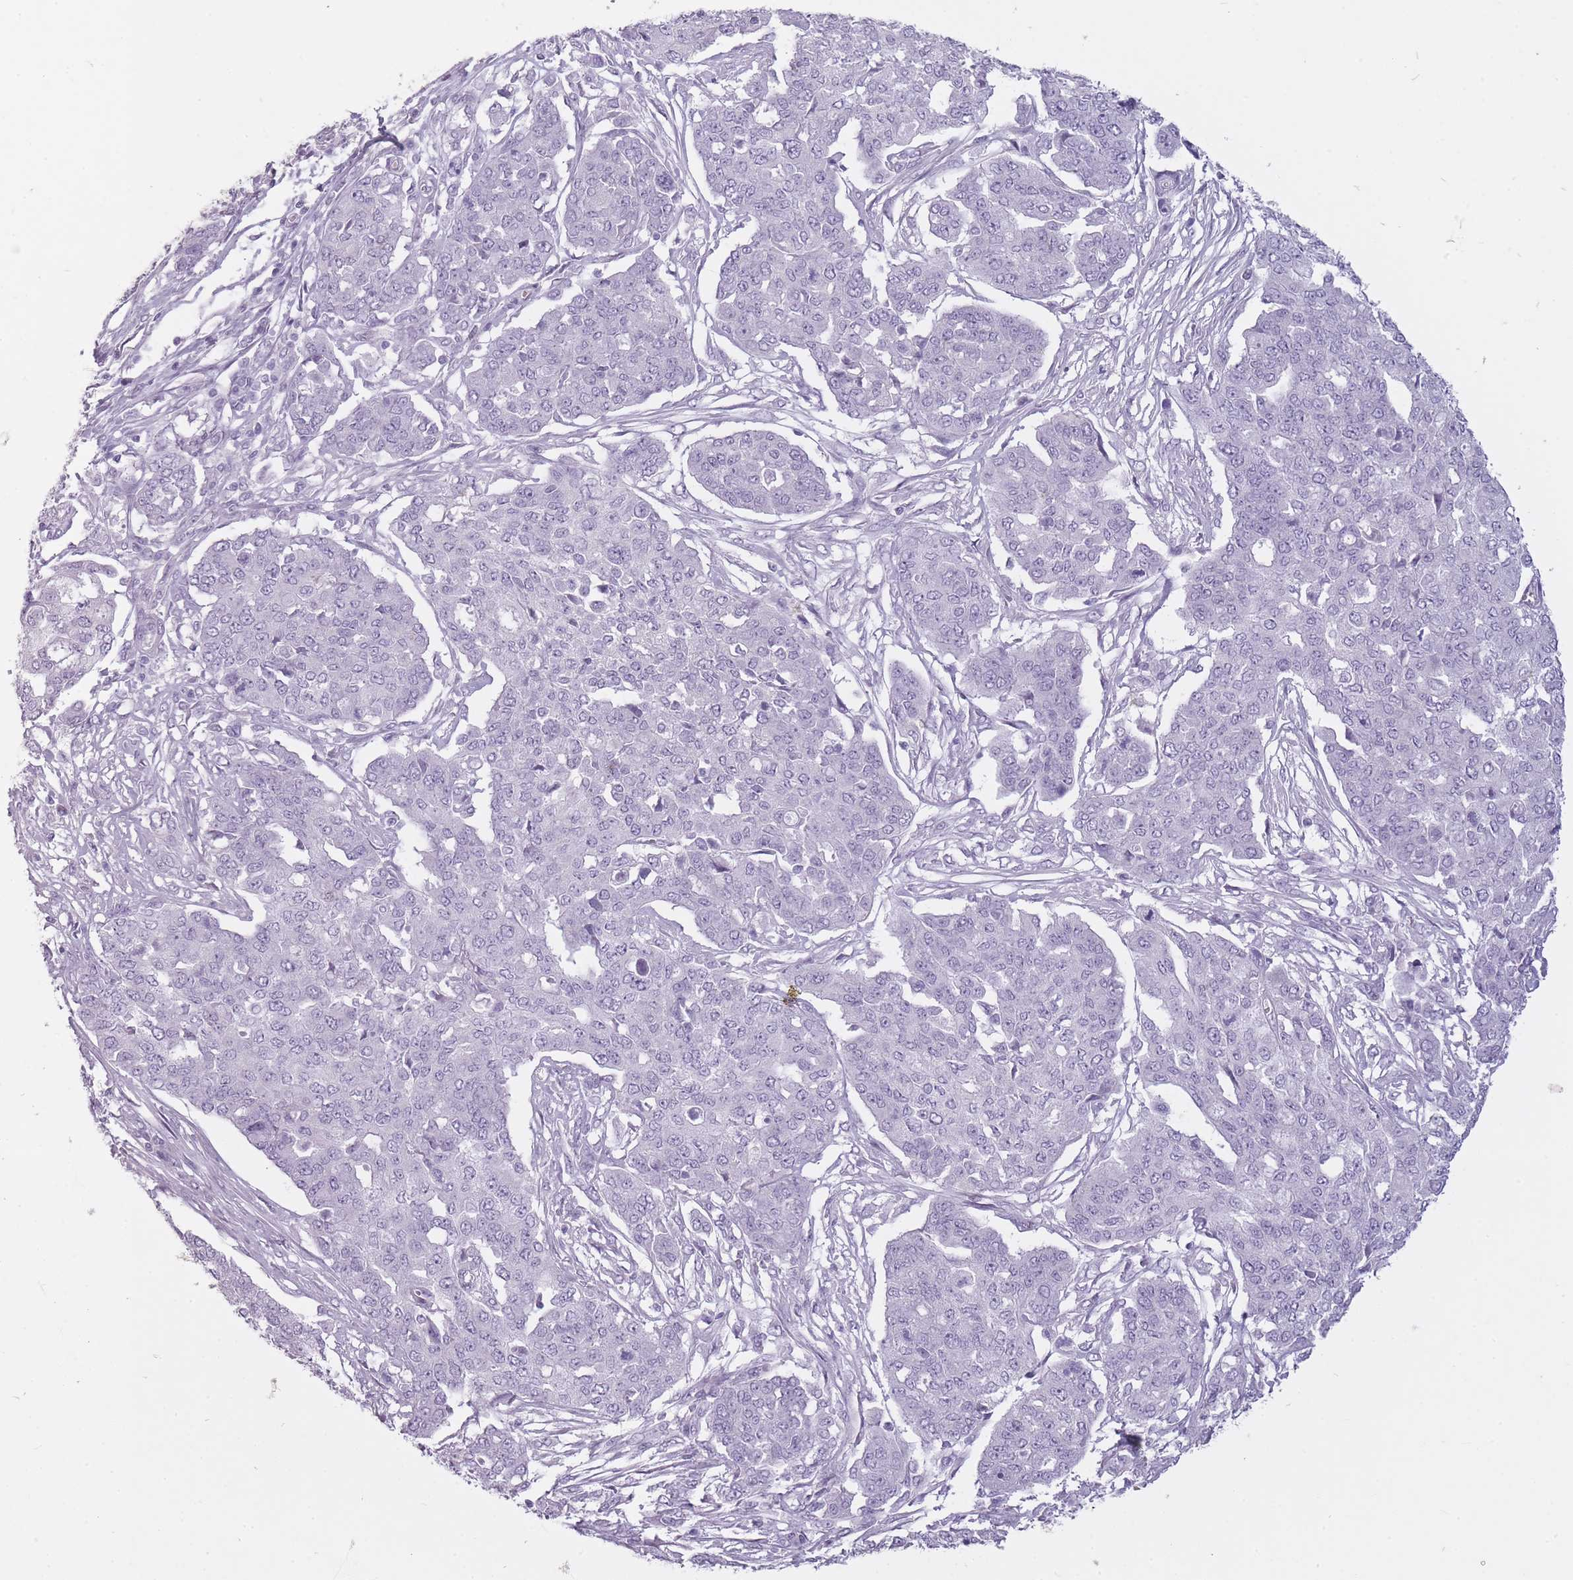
{"staining": {"intensity": "negative", "quantity": "none", "location": "none"}, "tissue": "ovarian cancer", "cell_type": "Tumor cells", "image_type": "cancer", "snomed": [{"axis": "morphology", "description": "Cystadenocarcinoma, serous, NOS"}, {"axis": "topography", "description": "Soft tissue"}, {"axis": "topography", "description": "Ovary"}], "caption": "An image of serous cystadenocarcinoma (ovarian) stained for a protein exhibits no brown staining in tumor cells. Nuclei are stained in blue.", "gene": "RFX4", "patient": {"sex": "female", "age": 57}}